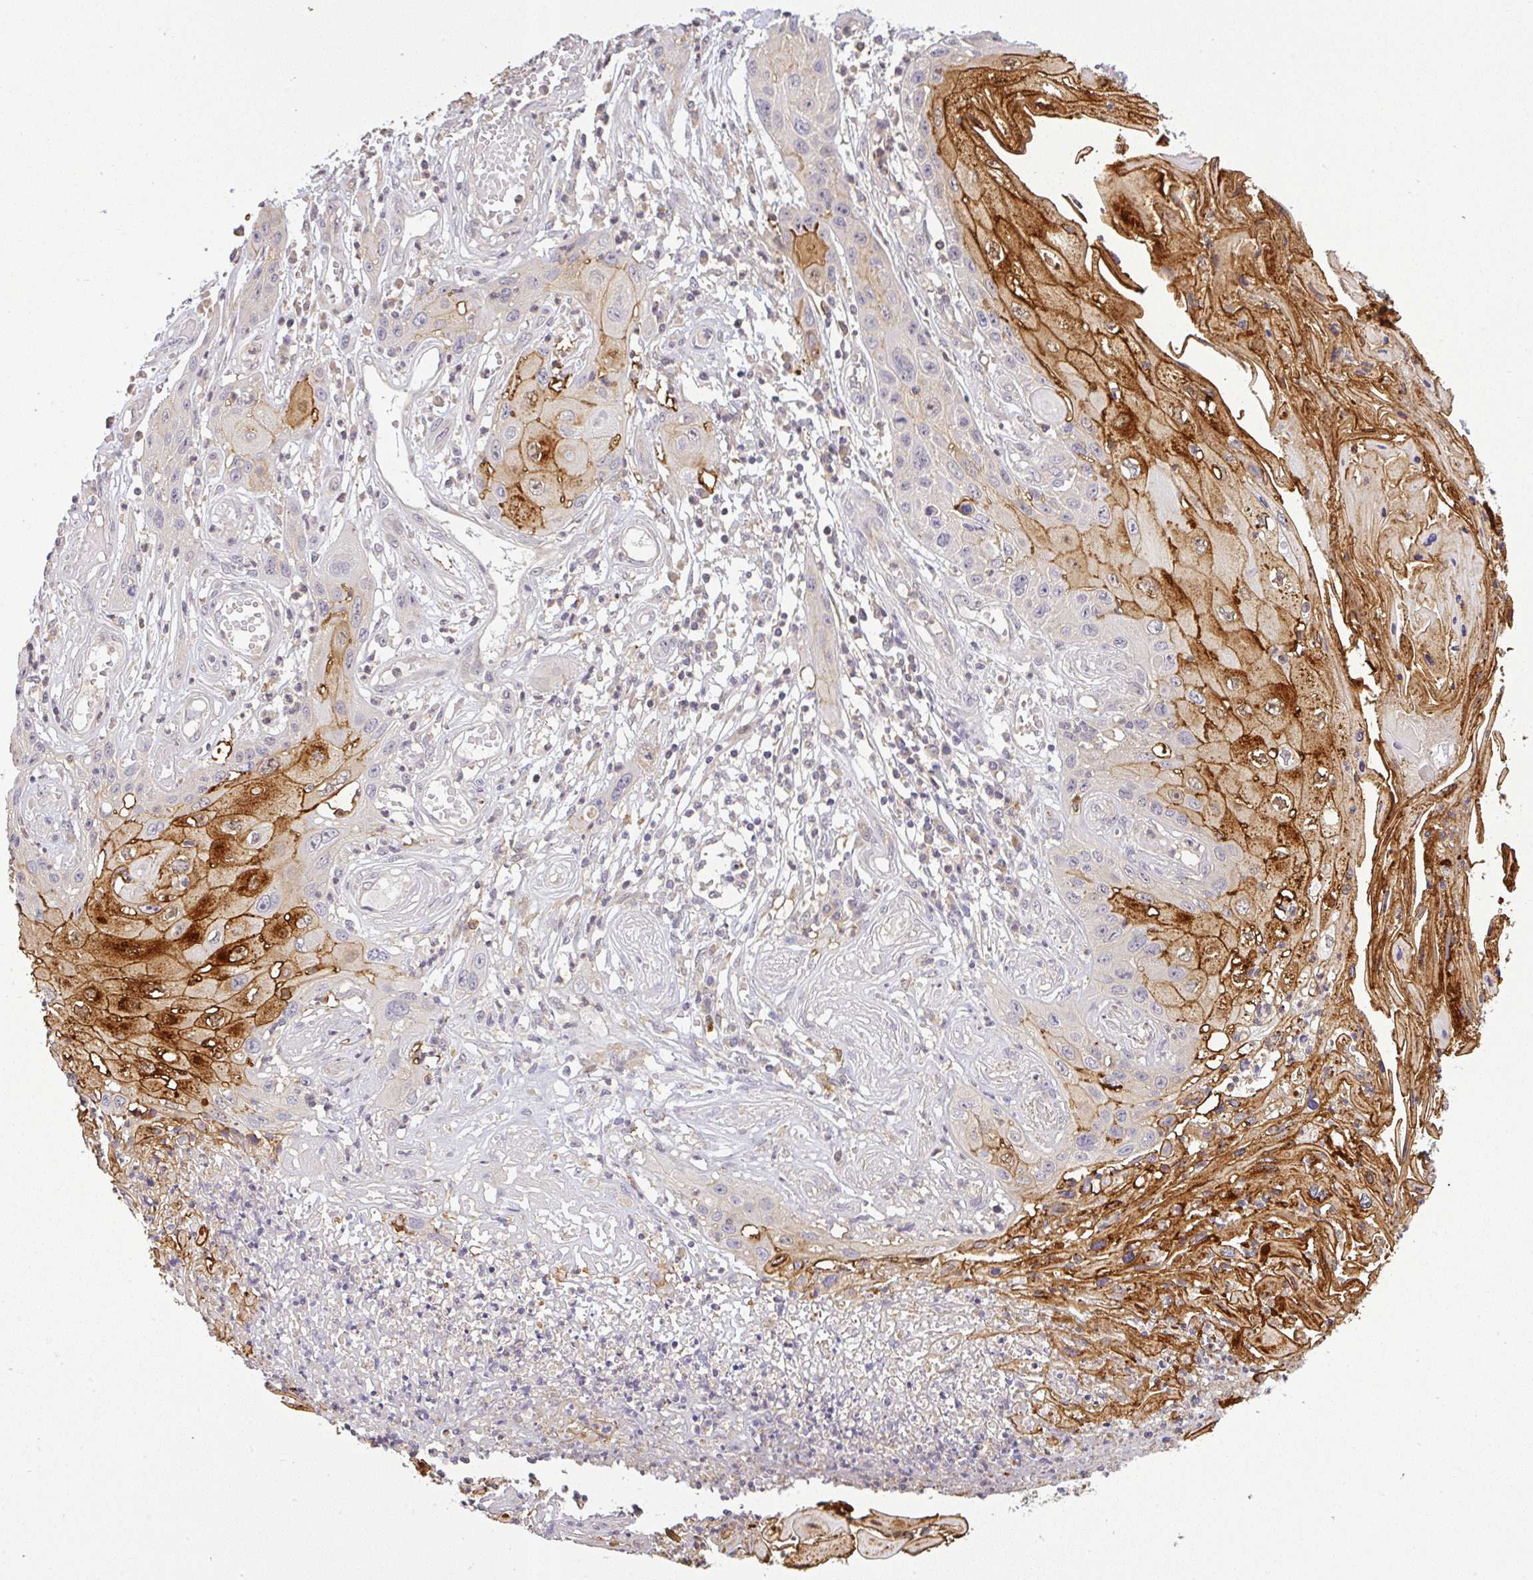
{"staining": {"intensity": "strong", "quantity": "25%-75%", "location": "cytoplasmic/membranous"}, "tissue": "skin cancer", "cell_type": "Tumor cells", "image_type": "cancer", "snomed": [{"axis": "morphology", "description": "Squamous cell carcinoma, NOS"}, {"axis": "topography", "description": "Skin"}, {"axis": "topography", "description": "Vulva"}], "caption": "Immunohistochemical staining of skin squamous cell carcinoma demonstrates high levels of strong cytoplasmic/membranous protein positivity in approximately 25%-75% of tumor cells.", "gene": "FAM153A", "patient": {"sex": "female", "age": 44}}